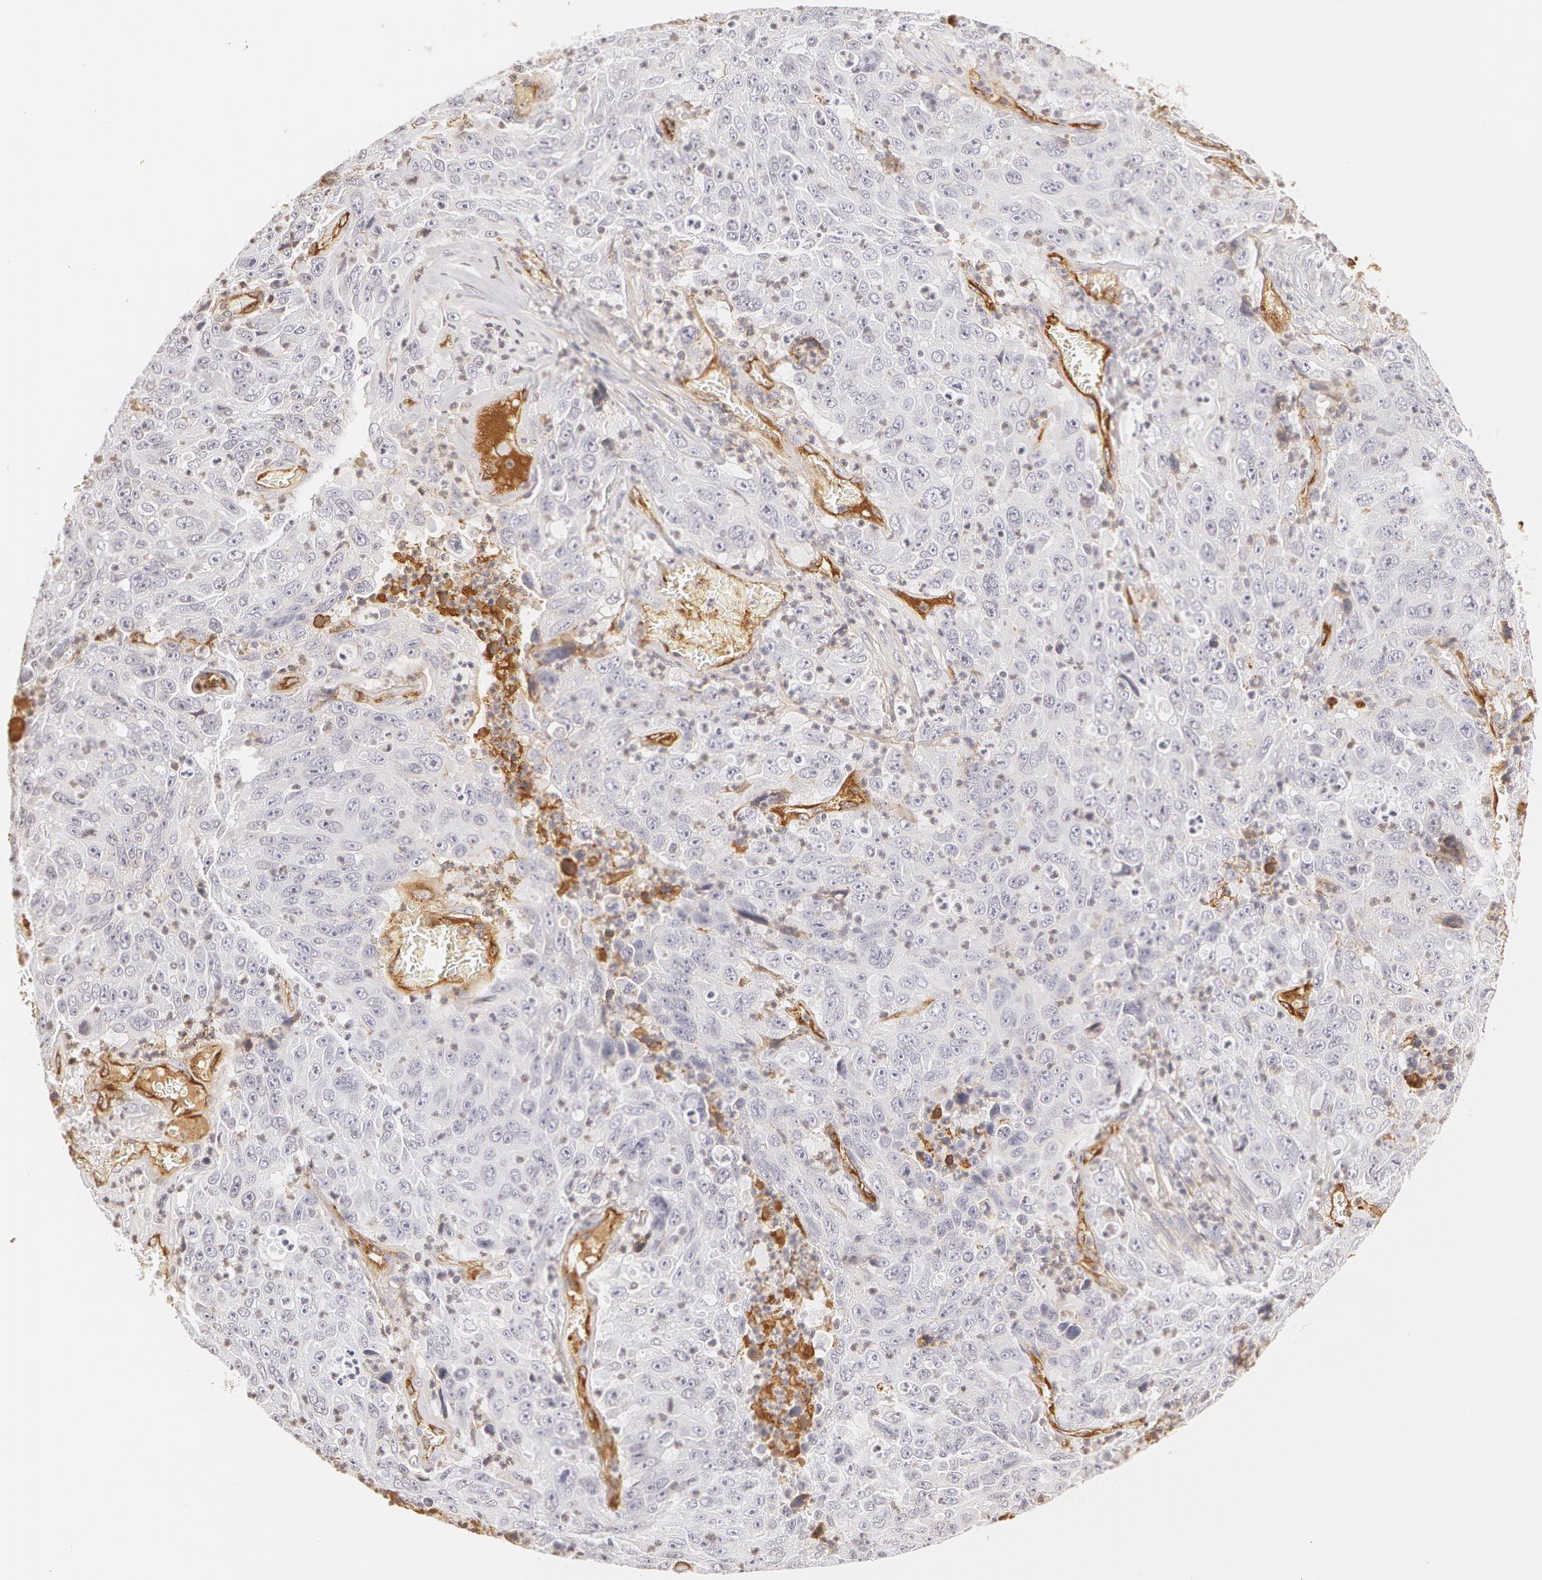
{"staining": {"intensity": "negative", "quantity": "none", "location": "none"}, "tissue": "lung cancer", "cell_type": "Tumor cells", "image_type": "cancer", "snomed": [{"axis": "morphology", "description": "Squamous cell carcinoma, NOS"}, {"axis": "topography", "description": "Lung"}], "caption": "A high-resolution photomicrograph shows immunohistochemistry (IHC) staining of squamous cell carcinoma (lung), which exhibits no significant positivity in tumor cells.", "gene": "VWF", "patient": {"sex": "male", "age": 64}}